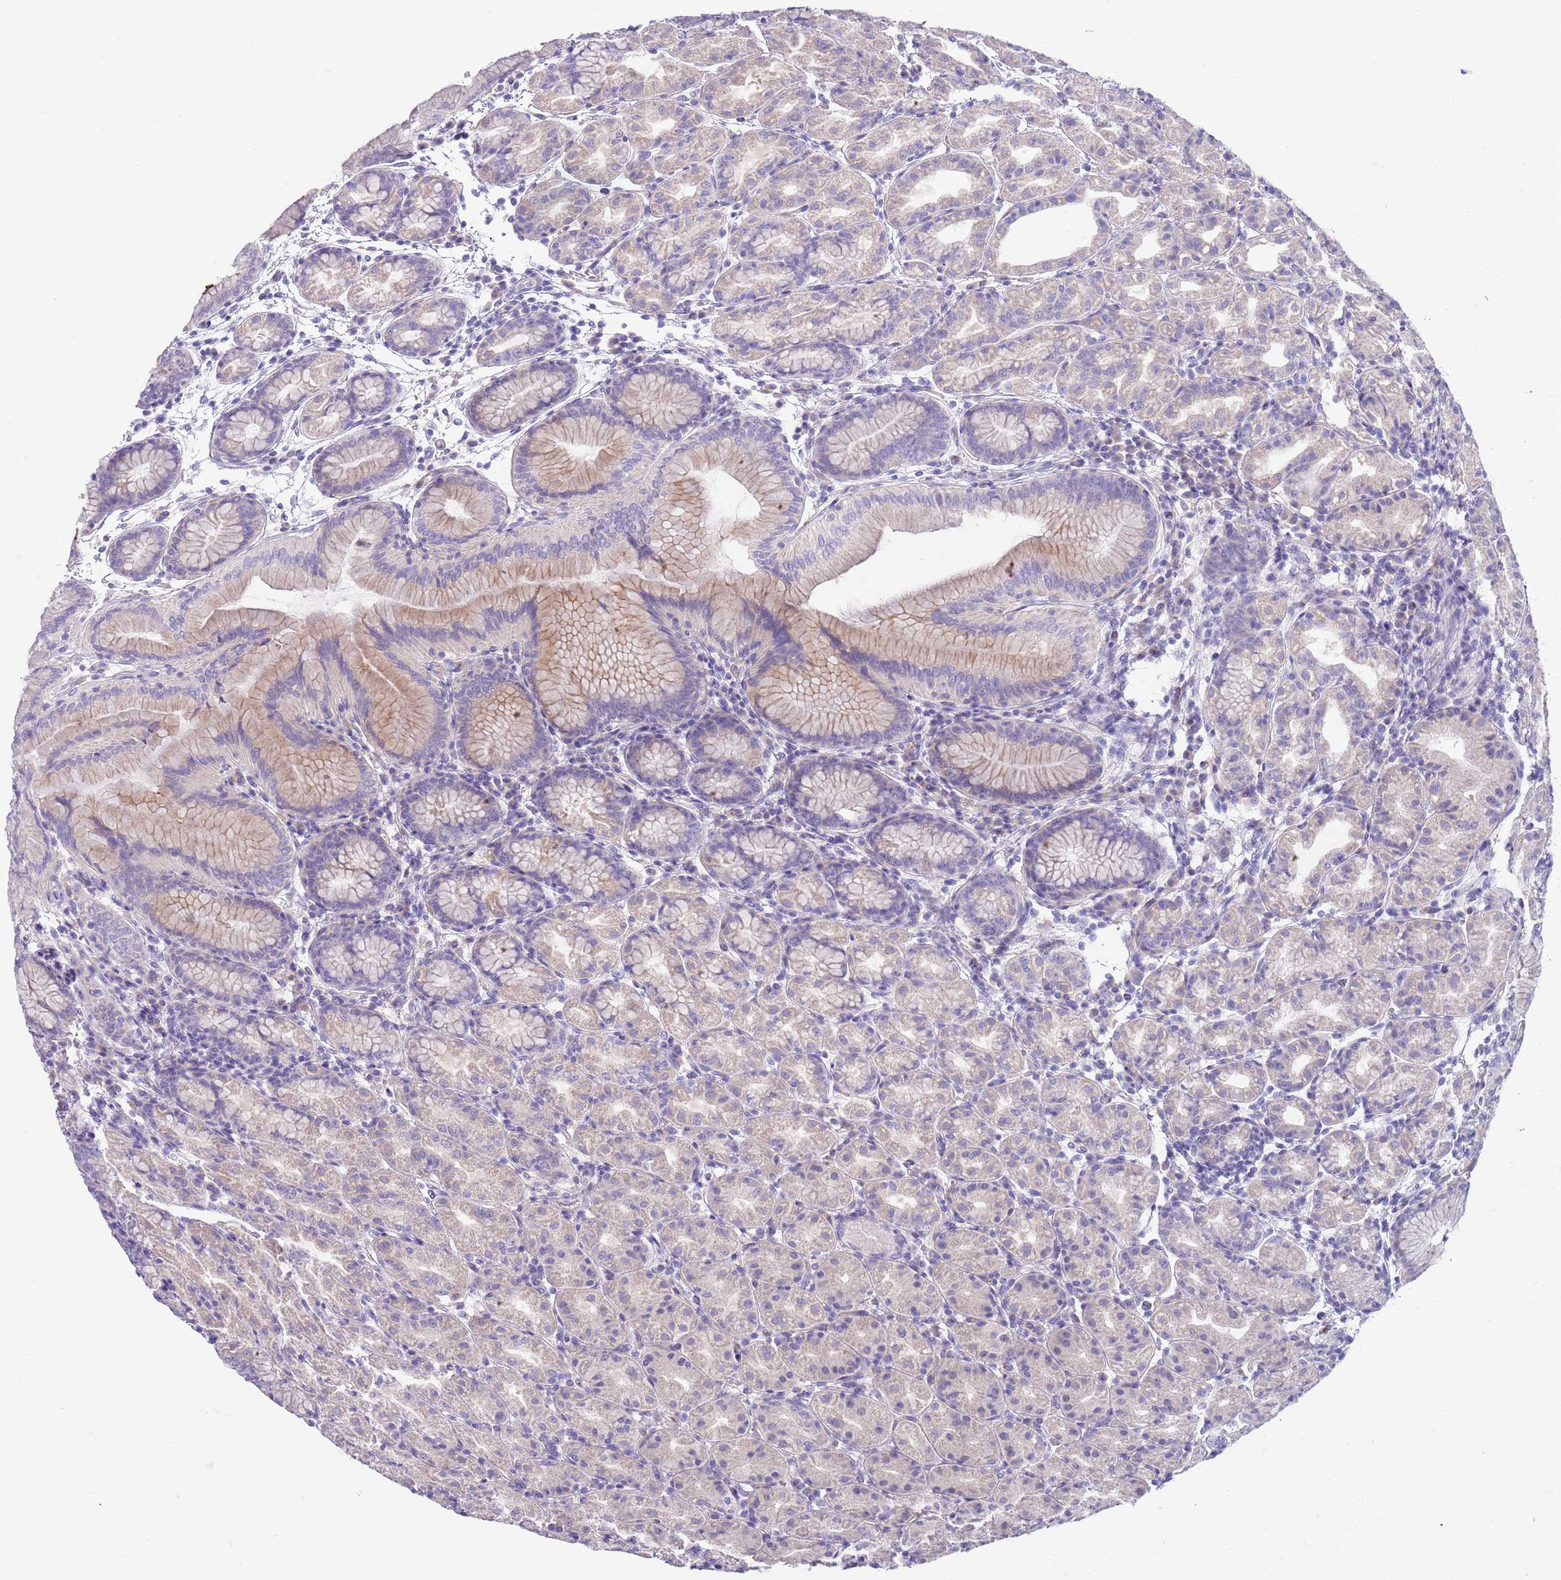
{"staining": {"intensity": "weak", "quantity": "25%-75%", "location": "cytoplasmic/membranous"}, "tissue": "stomach", "cell_type": "Glandular cells", "image_type": "normal", "snomed": [{"axis": "morphology", "description": "Normal tissue, NOS"}, {"axis": "topography", "description": "Stomach"}], "caption": "Weak cytoplasmic/membranous expression is identified in about 25%-75% of glandular cells in benign stomach.", "gene": "BRMS1L", "patient": {"sex": "female", "age": 79}}